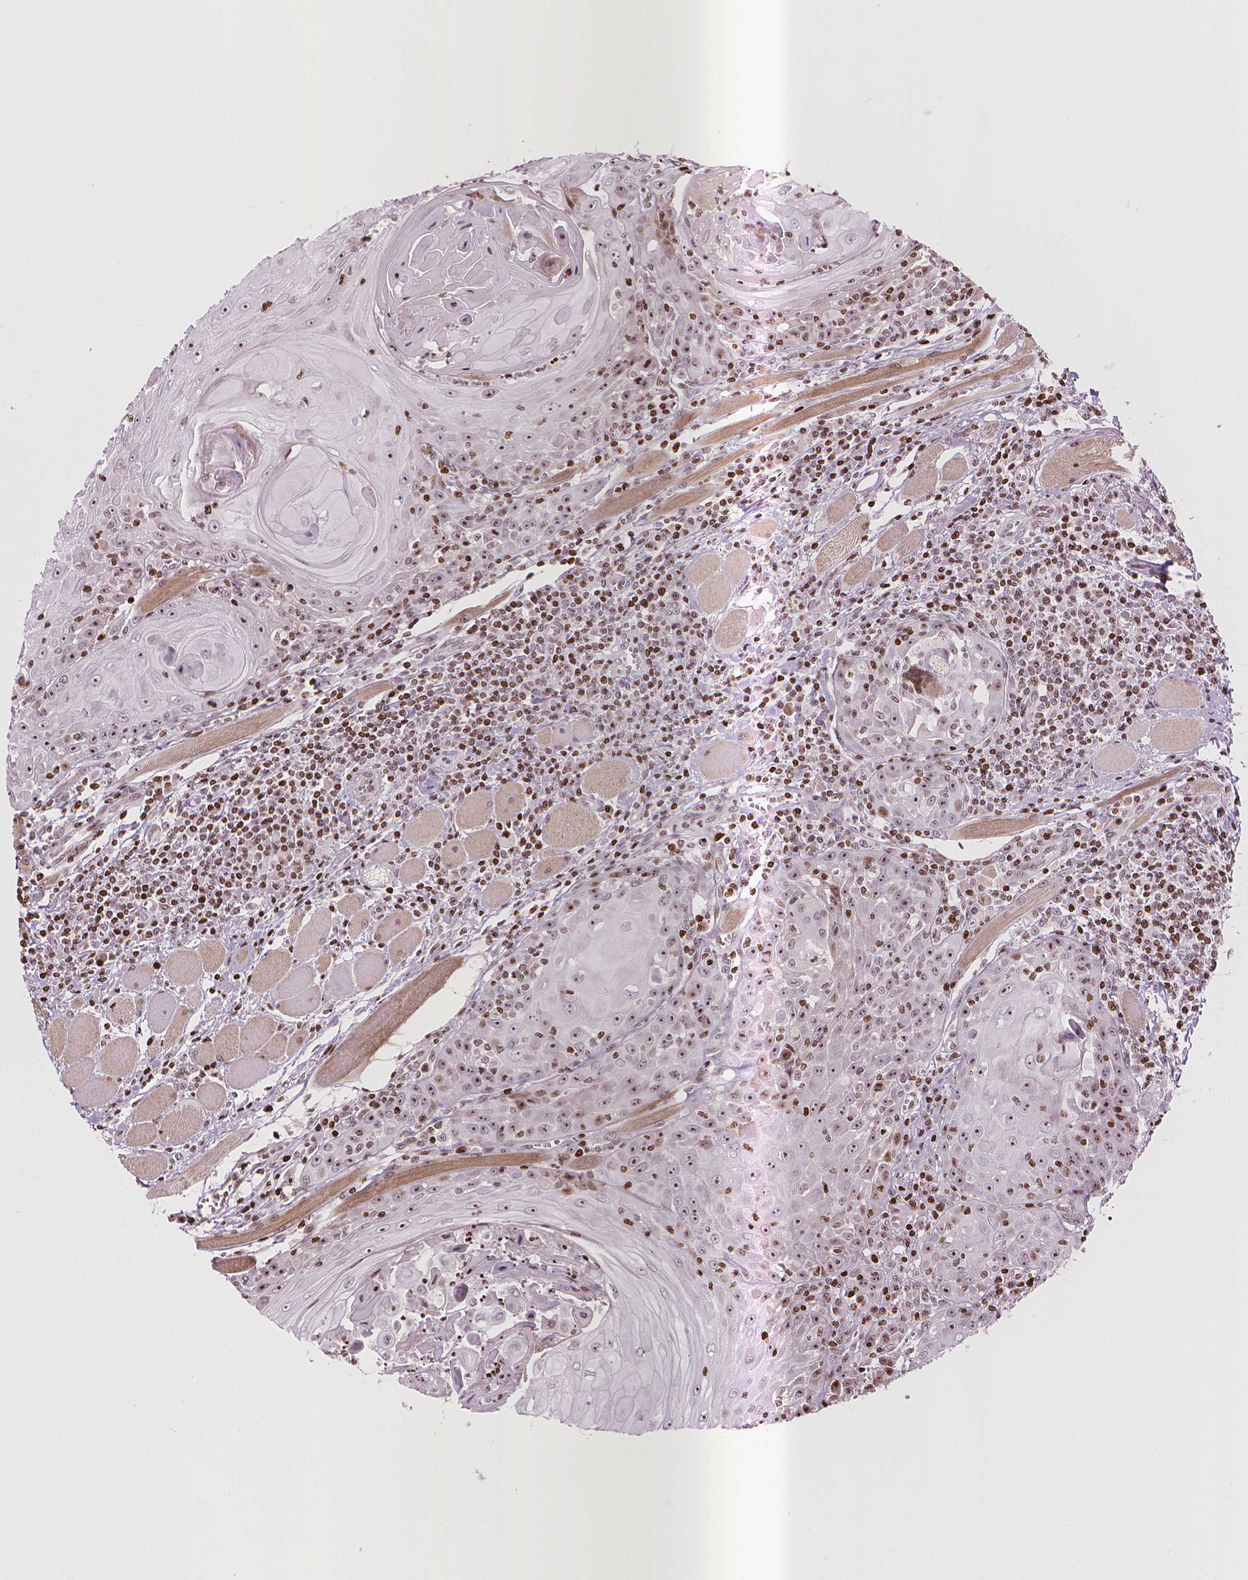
{"staining": {"intensity": "moderate", "quantity": "<25%", "location": "nuclear"}, "tissue": "head and neck cancer", "cell_type": "Tumor cells", "image_type": "cancer", "snomed": [{"axis": "morphology", "description": "Squamous cell carcinoma, NOS"}, {"axis": "topography", "description": "Head-Neck"}], "caption": "This image exhibits squamous cell carcinoma (head and neck) stained with immunohistochemistry to label a protein in brown. The nuclear of tumor cells show moderate positivity for the protein. Nuclei are counter-stained blue.", "gene": "PIP4K2A", "patient": {"sex": "male", "age": 52}}